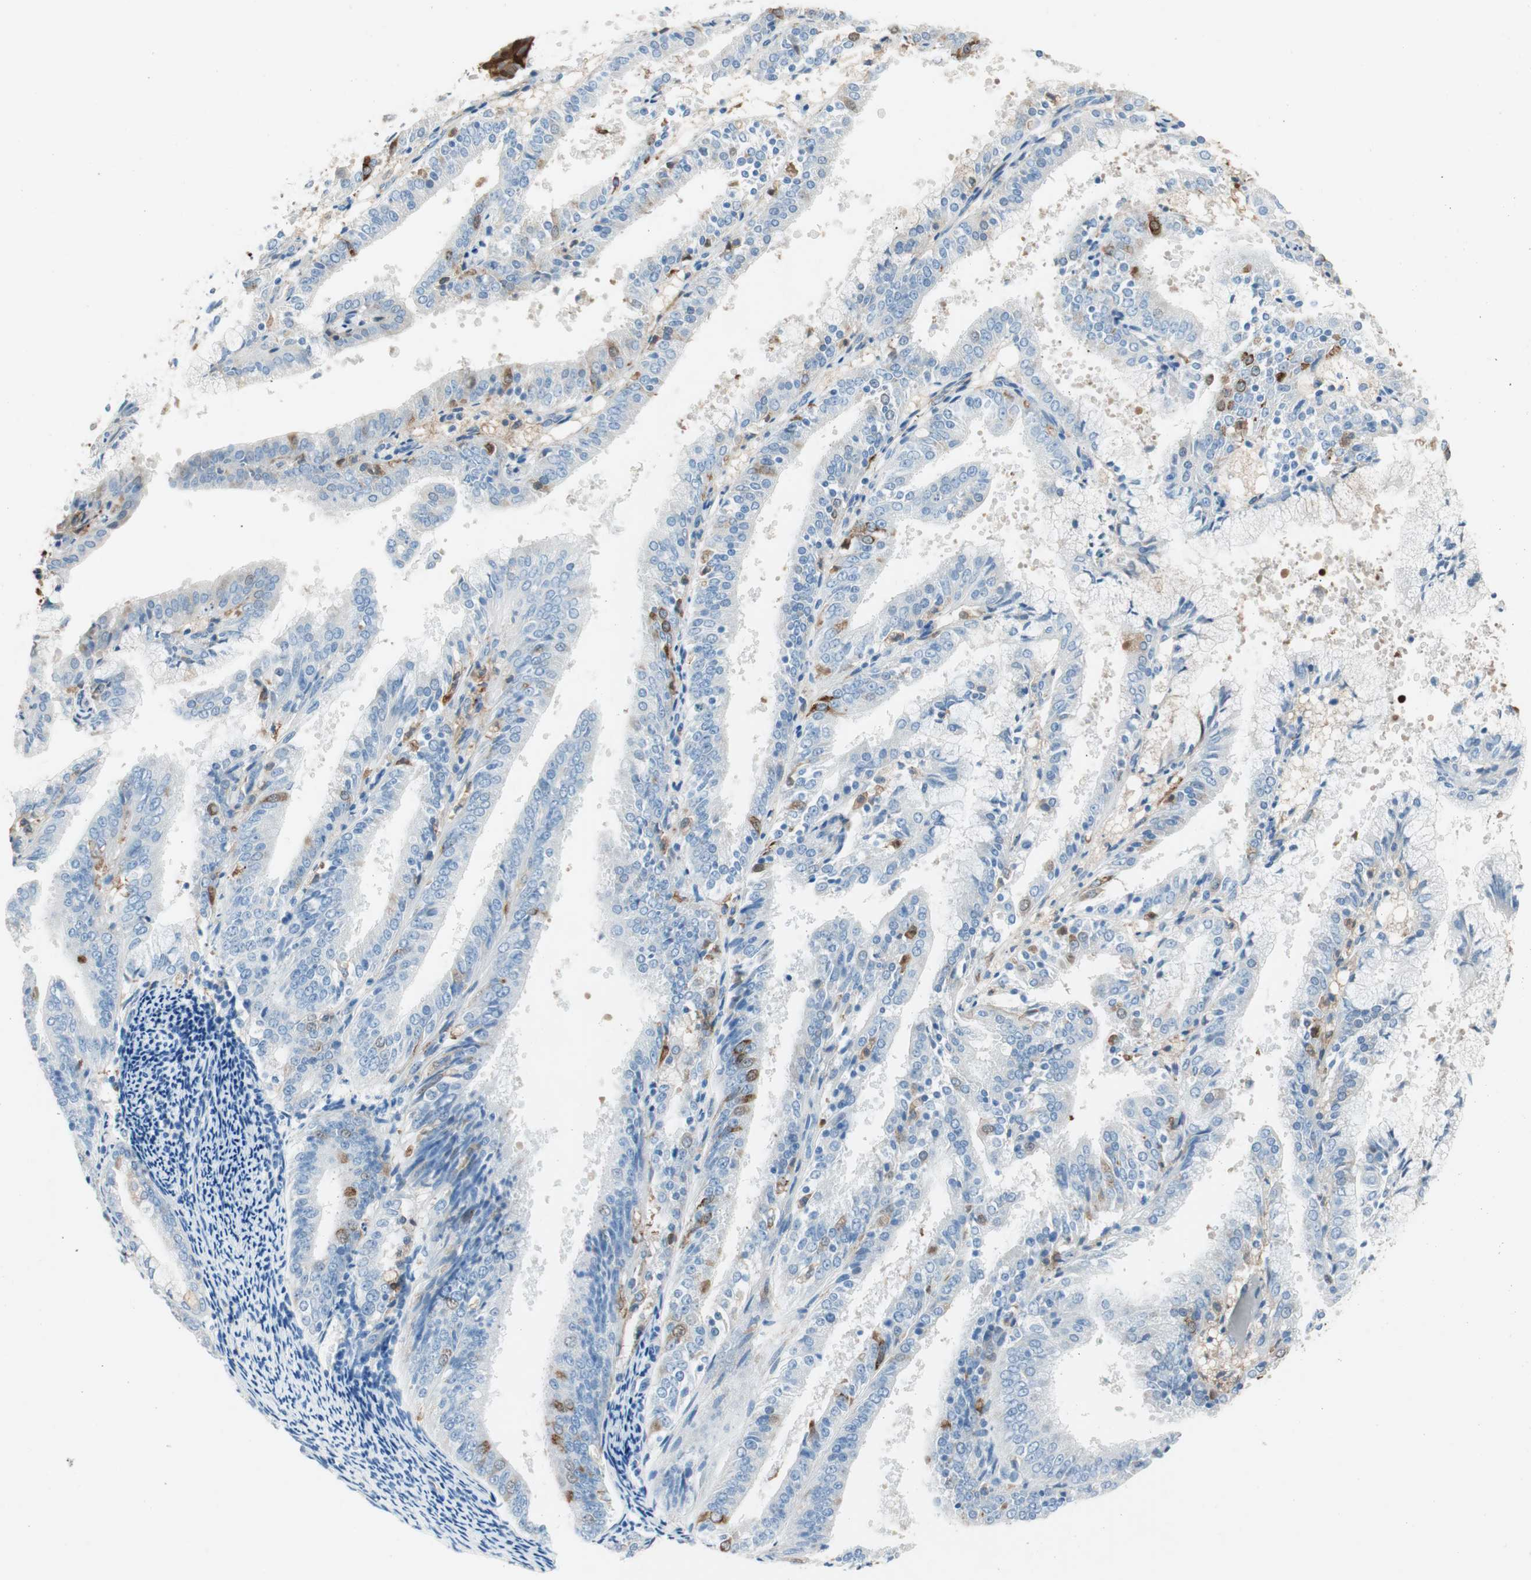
{"staining": {"intensity": "weak", "quantity": "<25%", "location": "cytoplasmic/membranous"}, "tissue": "endometrial cancer", "cell_type": "Tumor cells", "image_type": "cancer", "snomed": [{"axis": "morphology", "description": "Adenocarcinoma, NOS"}, {"axis": "topography", "description": "Endometrium"}], "caption": "The IHC photomicrograph has no significant positivity in tumor cells of endometrial cancer tissue. (Stains: DAB (3,3'-diaminobenzidine) IHC with hematoxylin counter stain, Microscopy: brightfield microscopy at high magnification).", "gene": "GLUL", "patient": {"sex": "female", "age": 63}}